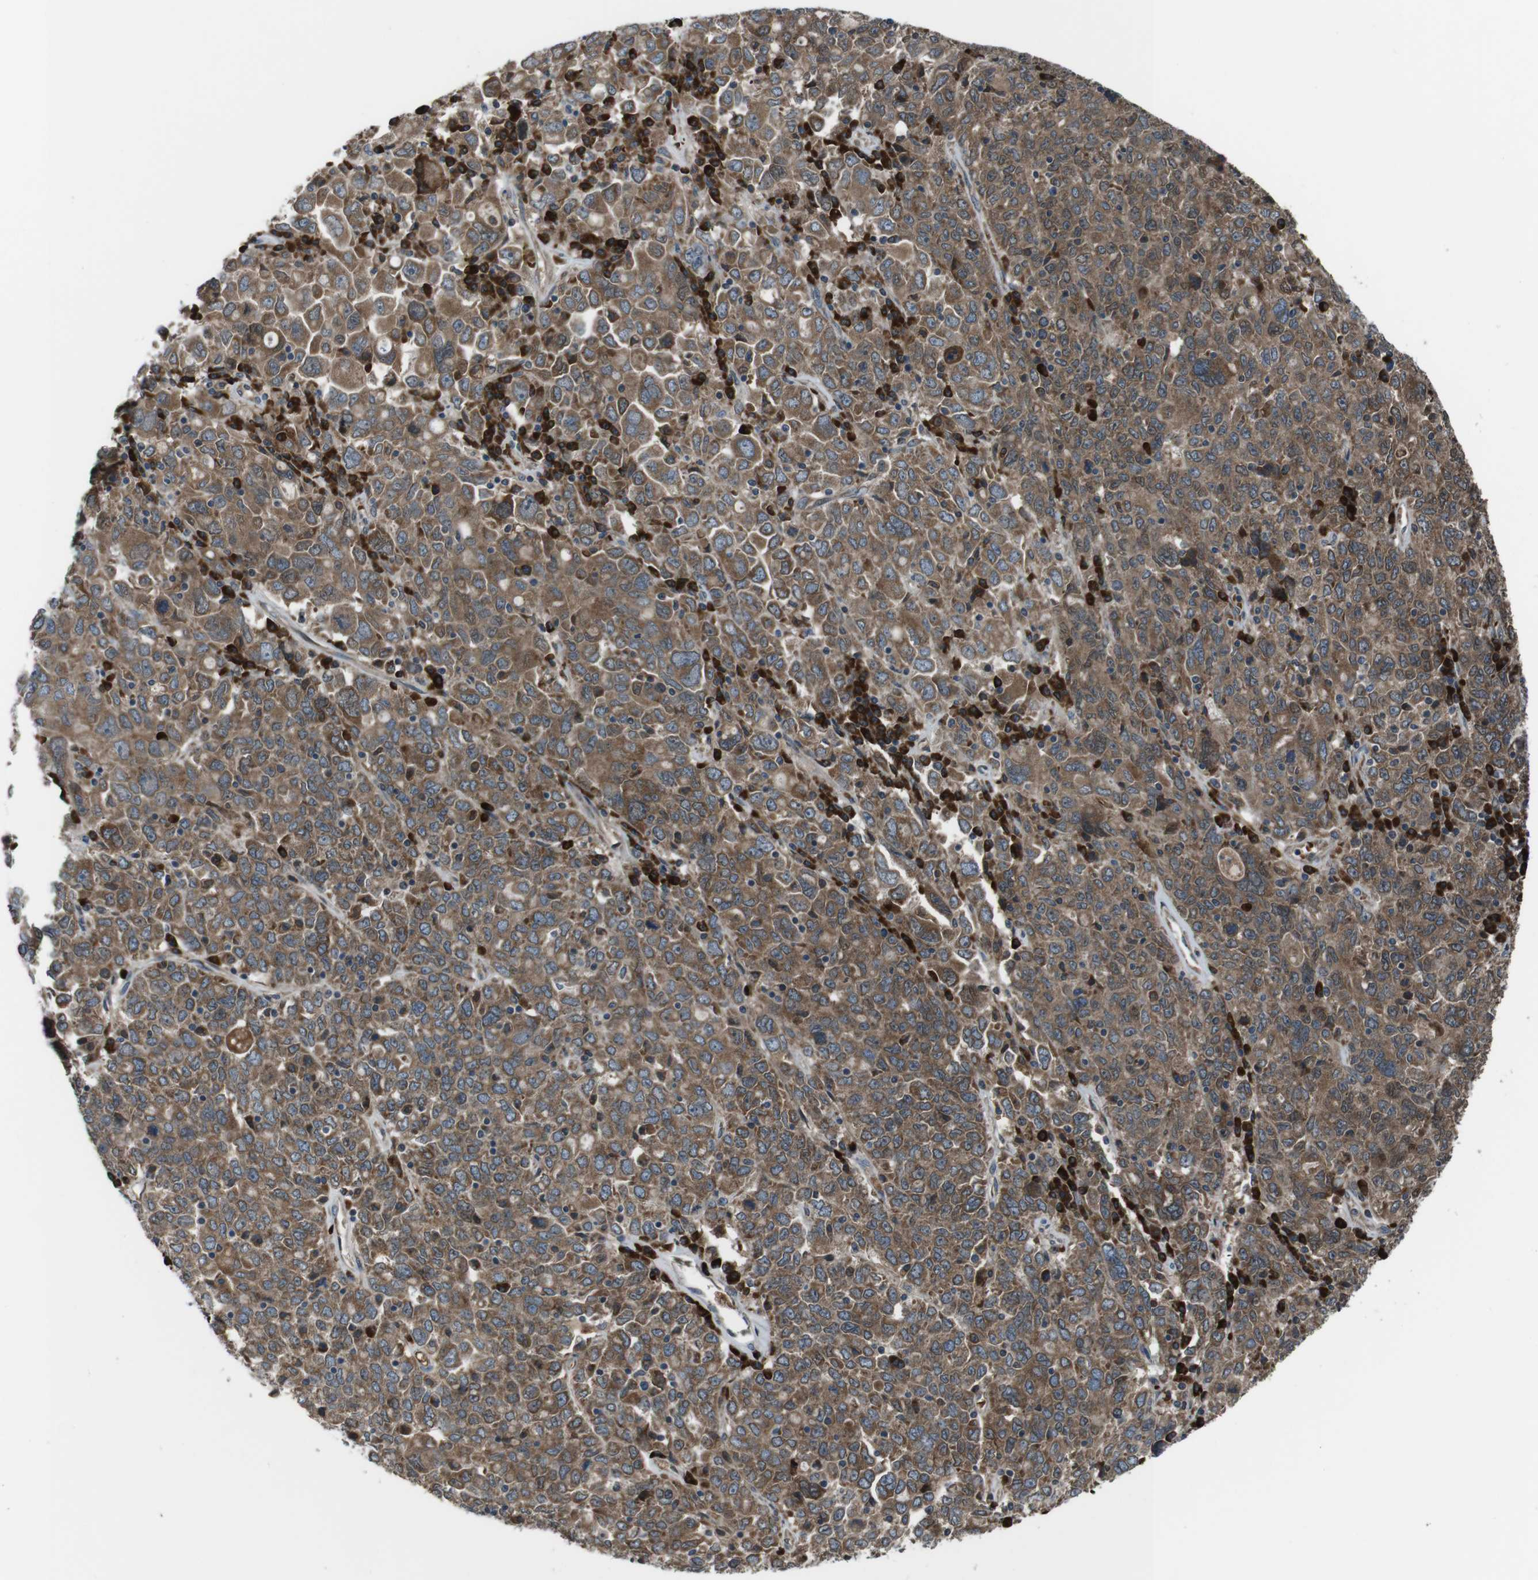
{"staining": {"intensity": "moderate", "quantity": ">75%", "location": "cytoplasmic/membranous"}, "tissue": "ovarian cancer", "cell_type": "Tumor cells", "image_type": "cancer", "snomed": [{"axis": "morphology", "description": "Carcinoma, endometroid"}, {"axis": "topography", "description": "Ovary"}], "caption": "Immunohistochemistry (IHC) photomicrograph of neoplastic tissue: endometroid carcinoma (ovarian) stained using immunohistochemistry (IHC) reveals medium levels of moderate protein expression localized specifically in the cytoplasmic/membranous of tumor cells, appearing as a cytoplasmic/membranous brown color.", "gene": "SSR3", "patient": {"sex": "female", "age": 62}}